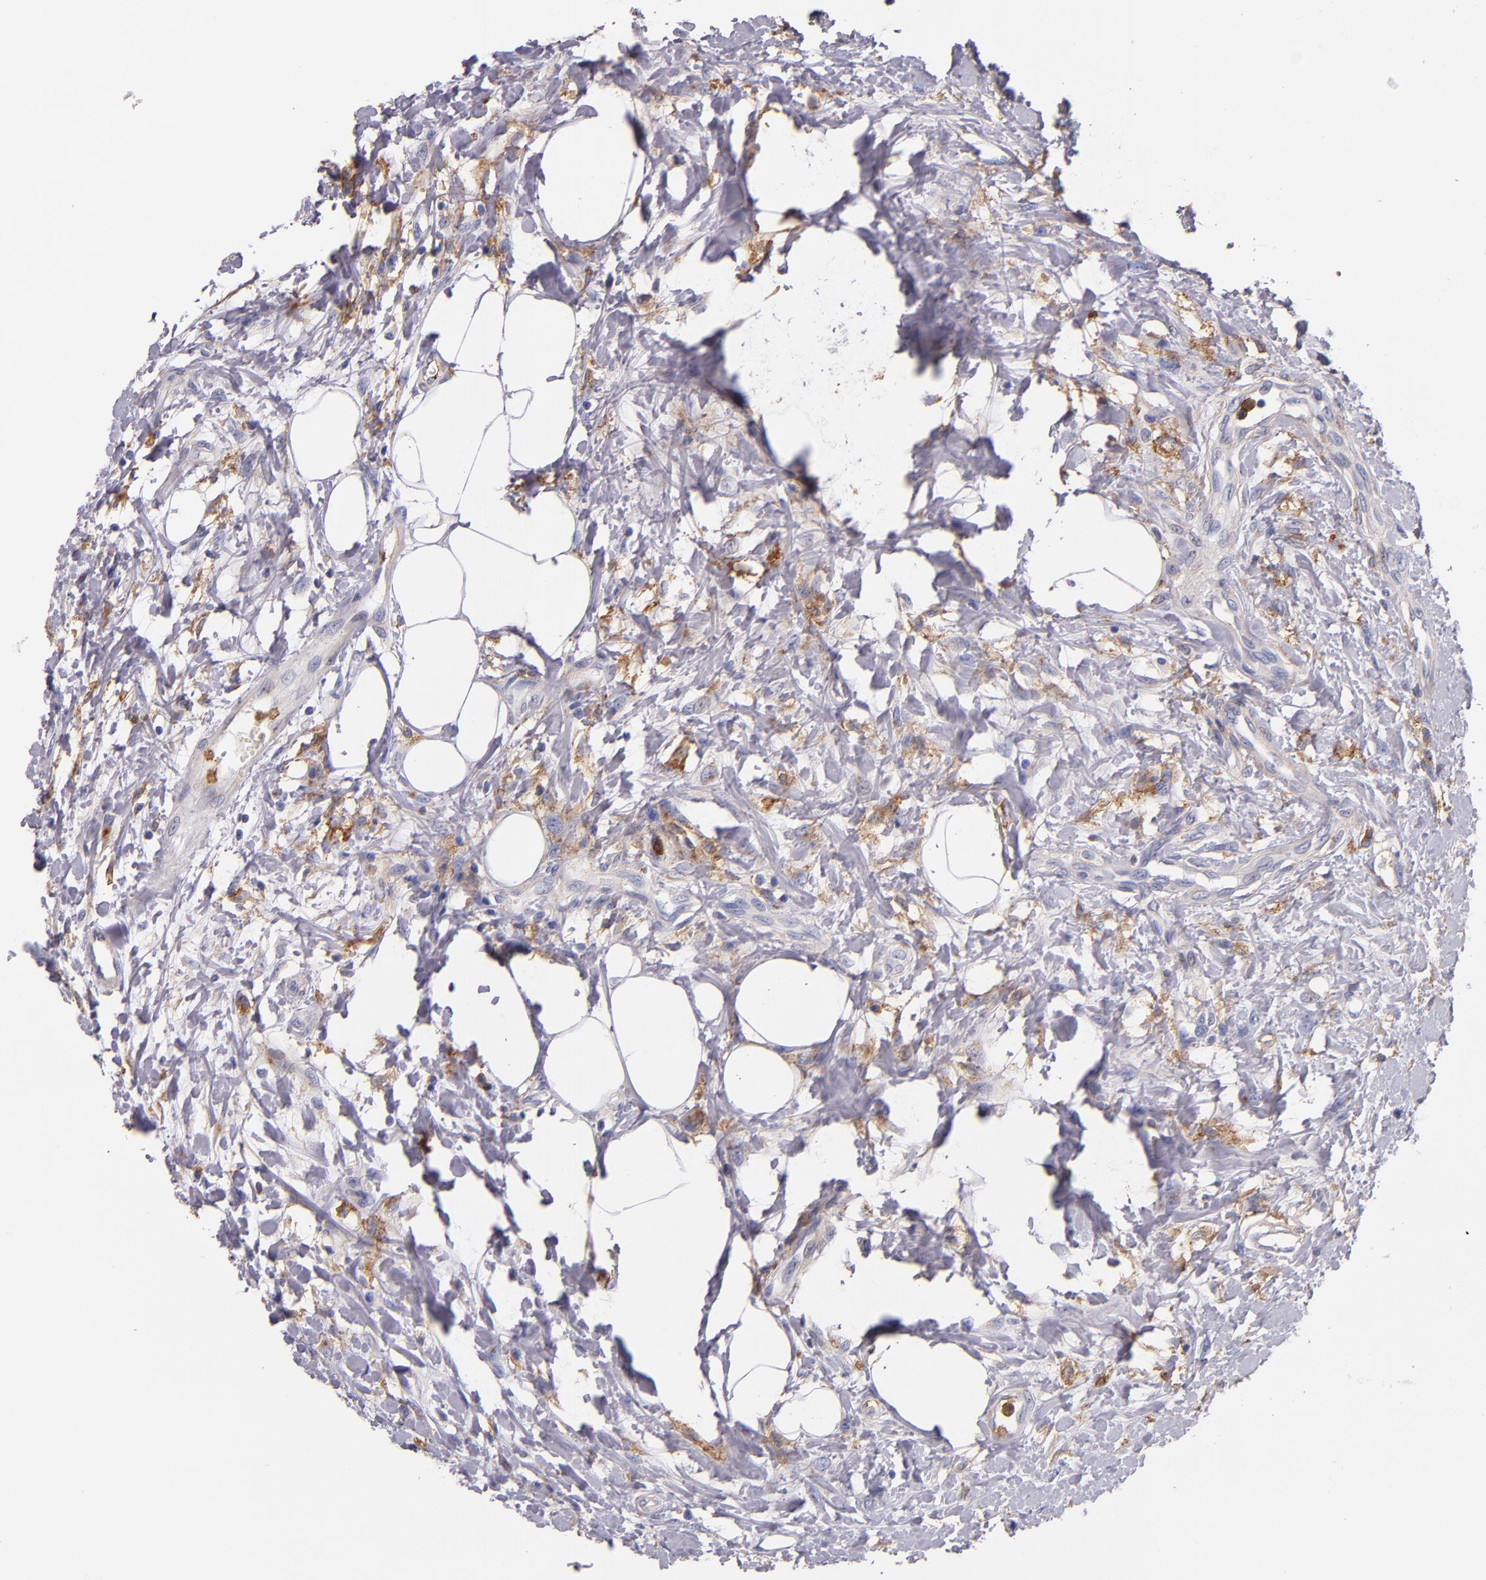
{"staining": {"intensity": "negative", "quantity": "none", "location": "none"}, "tissue": "urothelial cancer", "cell_type": "Tumor cells", "image_type": "cancer", "snomed": [{"axis": "morphology", "description": "Urothelial carcinoma, High grade"}, {"axis": "topography", "description": "Urinary bladder"}], "caption": "Urothelial cancer stained for a protein using immunohistochemistry demonstrates no expression tumor cells.", "gene": "C5AR1", "patient": {"sex": "male", "age": 56}}